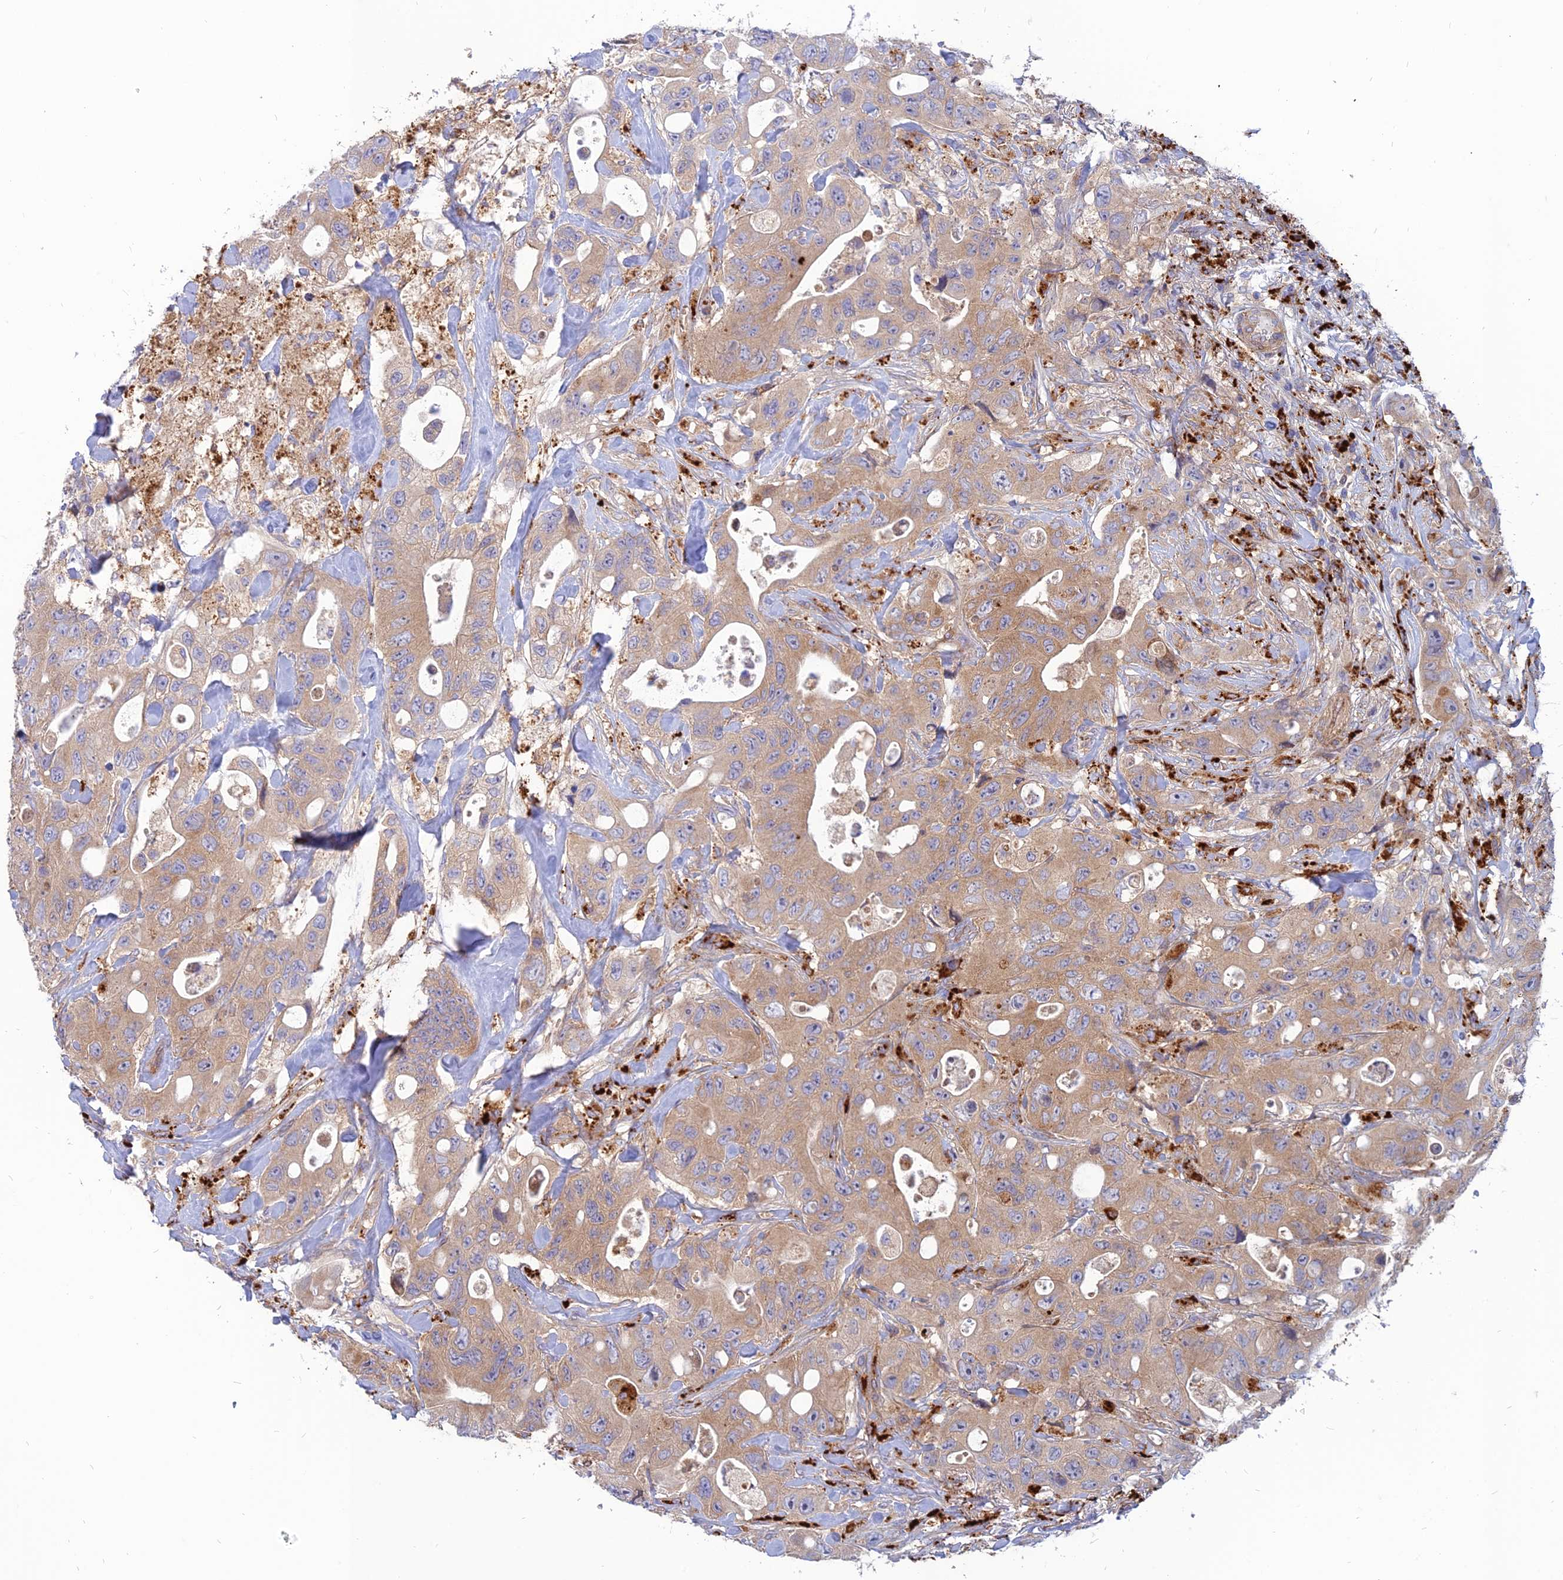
{"staining": {"intensity": "moderate", "quantity": "<25%", "location": "cytoplasmic/membranous"}, "tissue": "colorectal cancer", "cell_type": "Tumor cells", "image_type": "cancer", "snomed": [{"axis": "morphology", "description": "Adenocarcinoma, NOS"}, {"axis": "topography", "description": "Colon"}], "caption": "Immunohistochemical staining of adenocarcinoma (colorectal) demonstrates low levels of moderate cytoplasmic/membranous protein staining in about <25% of tumor cells. (IHC, brightfield microscopy, high magnification).", "gene": "PHKA2", "patient": {"sex": "female", "age": 46}}